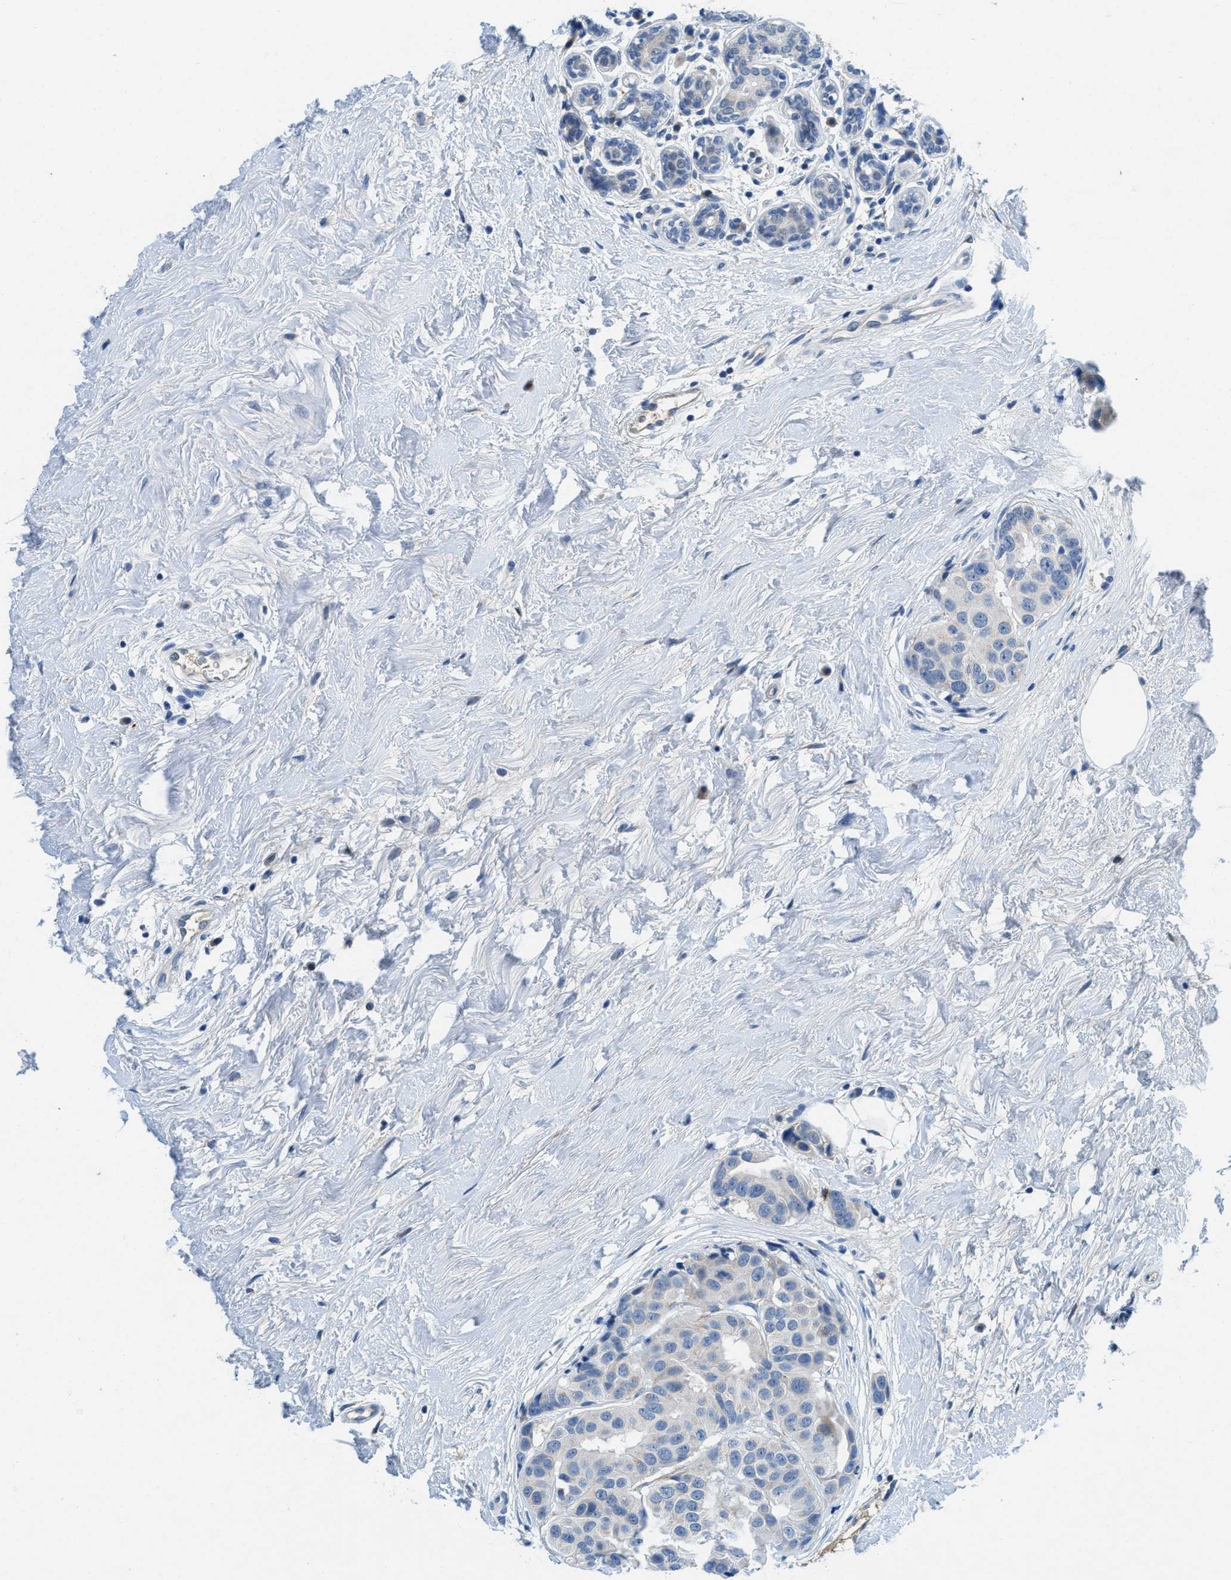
{"staining": {"intensity": "negative", "quantity": "none", "location": "none"}, "tissue": "breast cancer", "cell_type": "Tumor cells", "image_type": "cancer", "snomed": [{"axis": "morphology", "description": "Normal tissue, NOS"}, {"axis": "morphology", "description": "Duct carcinoma"}, {"axis": "topography", "description": "Breast"}], "caption": "Tumor cells show no significant protein staining in breast cancer.", "gene": "TSPAN3", "patient": {"sex": "female", "age": 39}}